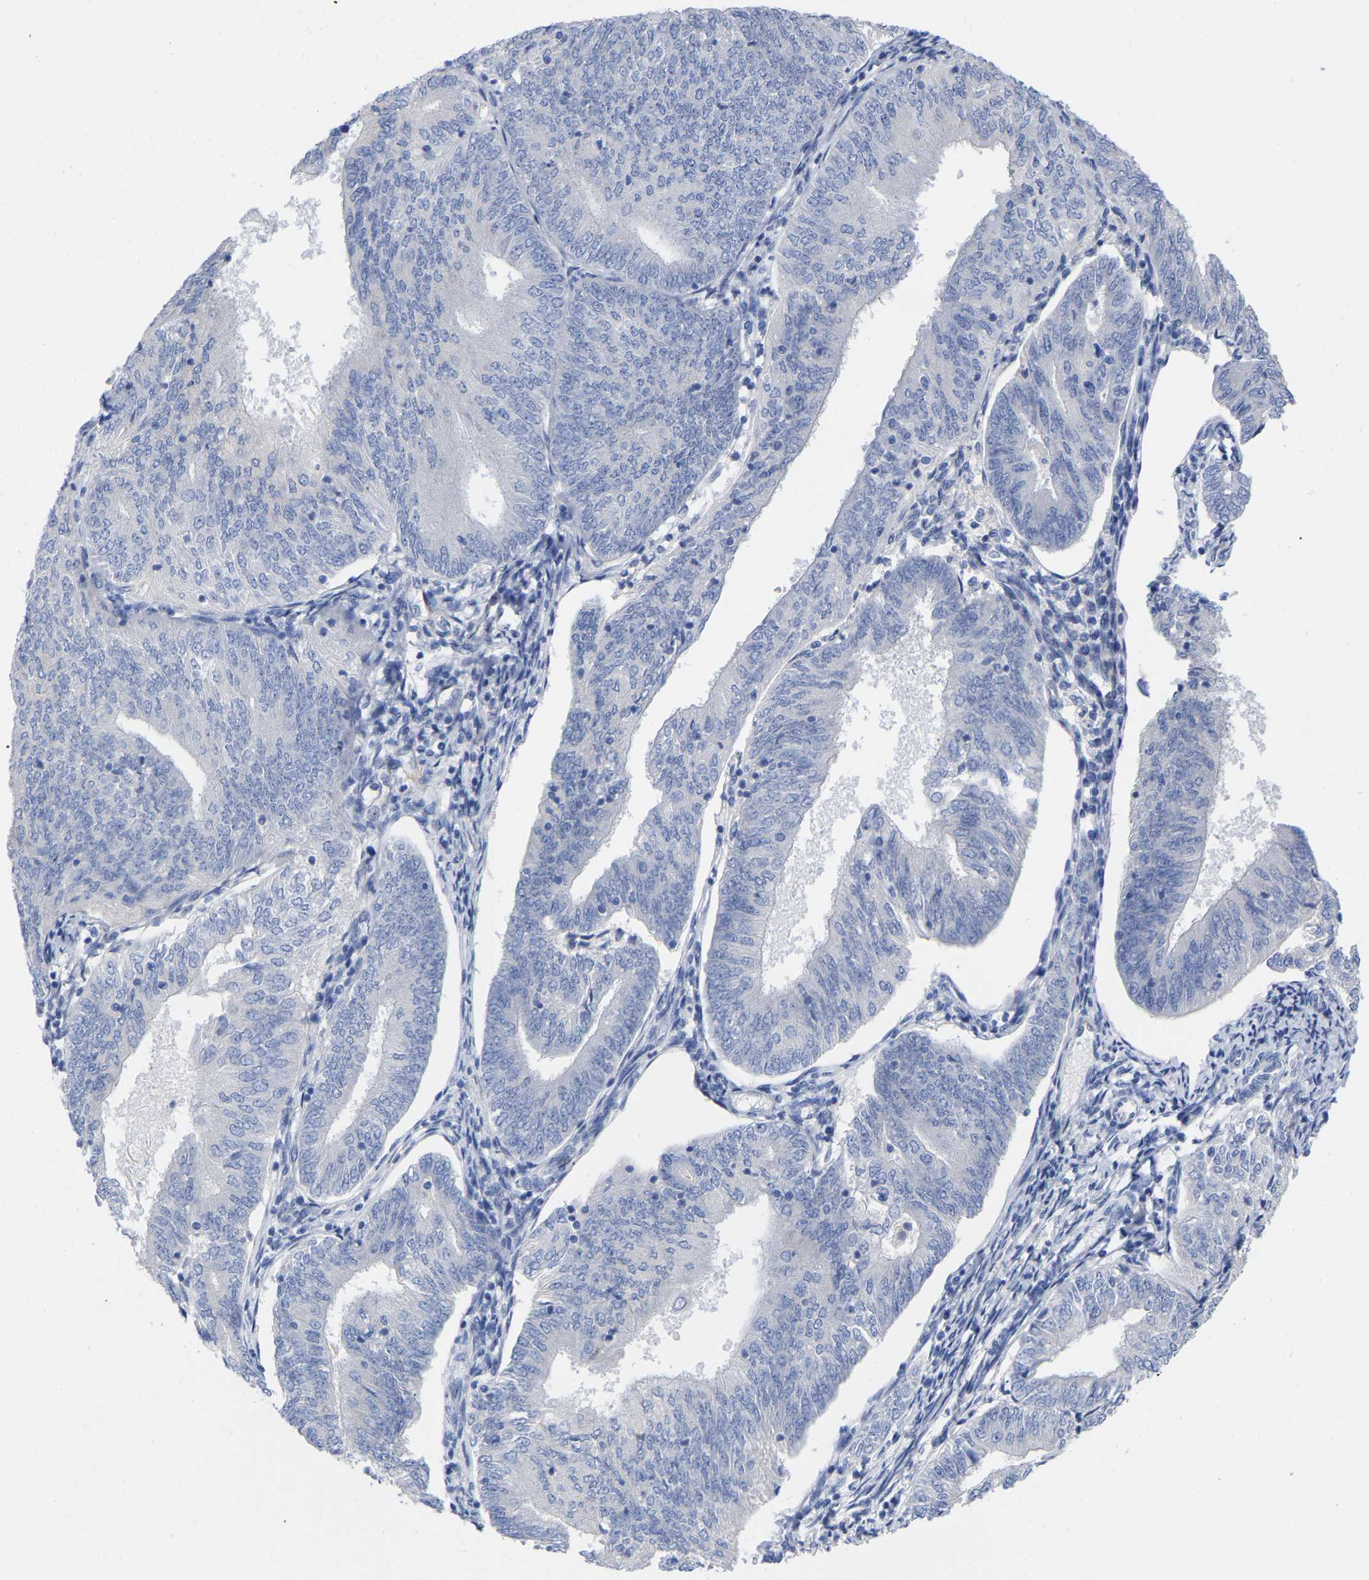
{"staining": {"intensity": "negative", "quantity": "none", "location": "none"}, "tissue": "endometrial cancer", "cell_type": "Tumor cells", "image_type": "cancer", "snomed": [{"axis": "morphology", "description": "Adenocarcinoma, NOS"}, {"axis": "topography", "description": "Endometrium"}], "caption": "This is an immunohistochemistry histopathology image of human endometrial cancer. There is no expression in tumor cells.", "gene": "HAPLN1", "patient": {"sex": "female", "age": 58}}